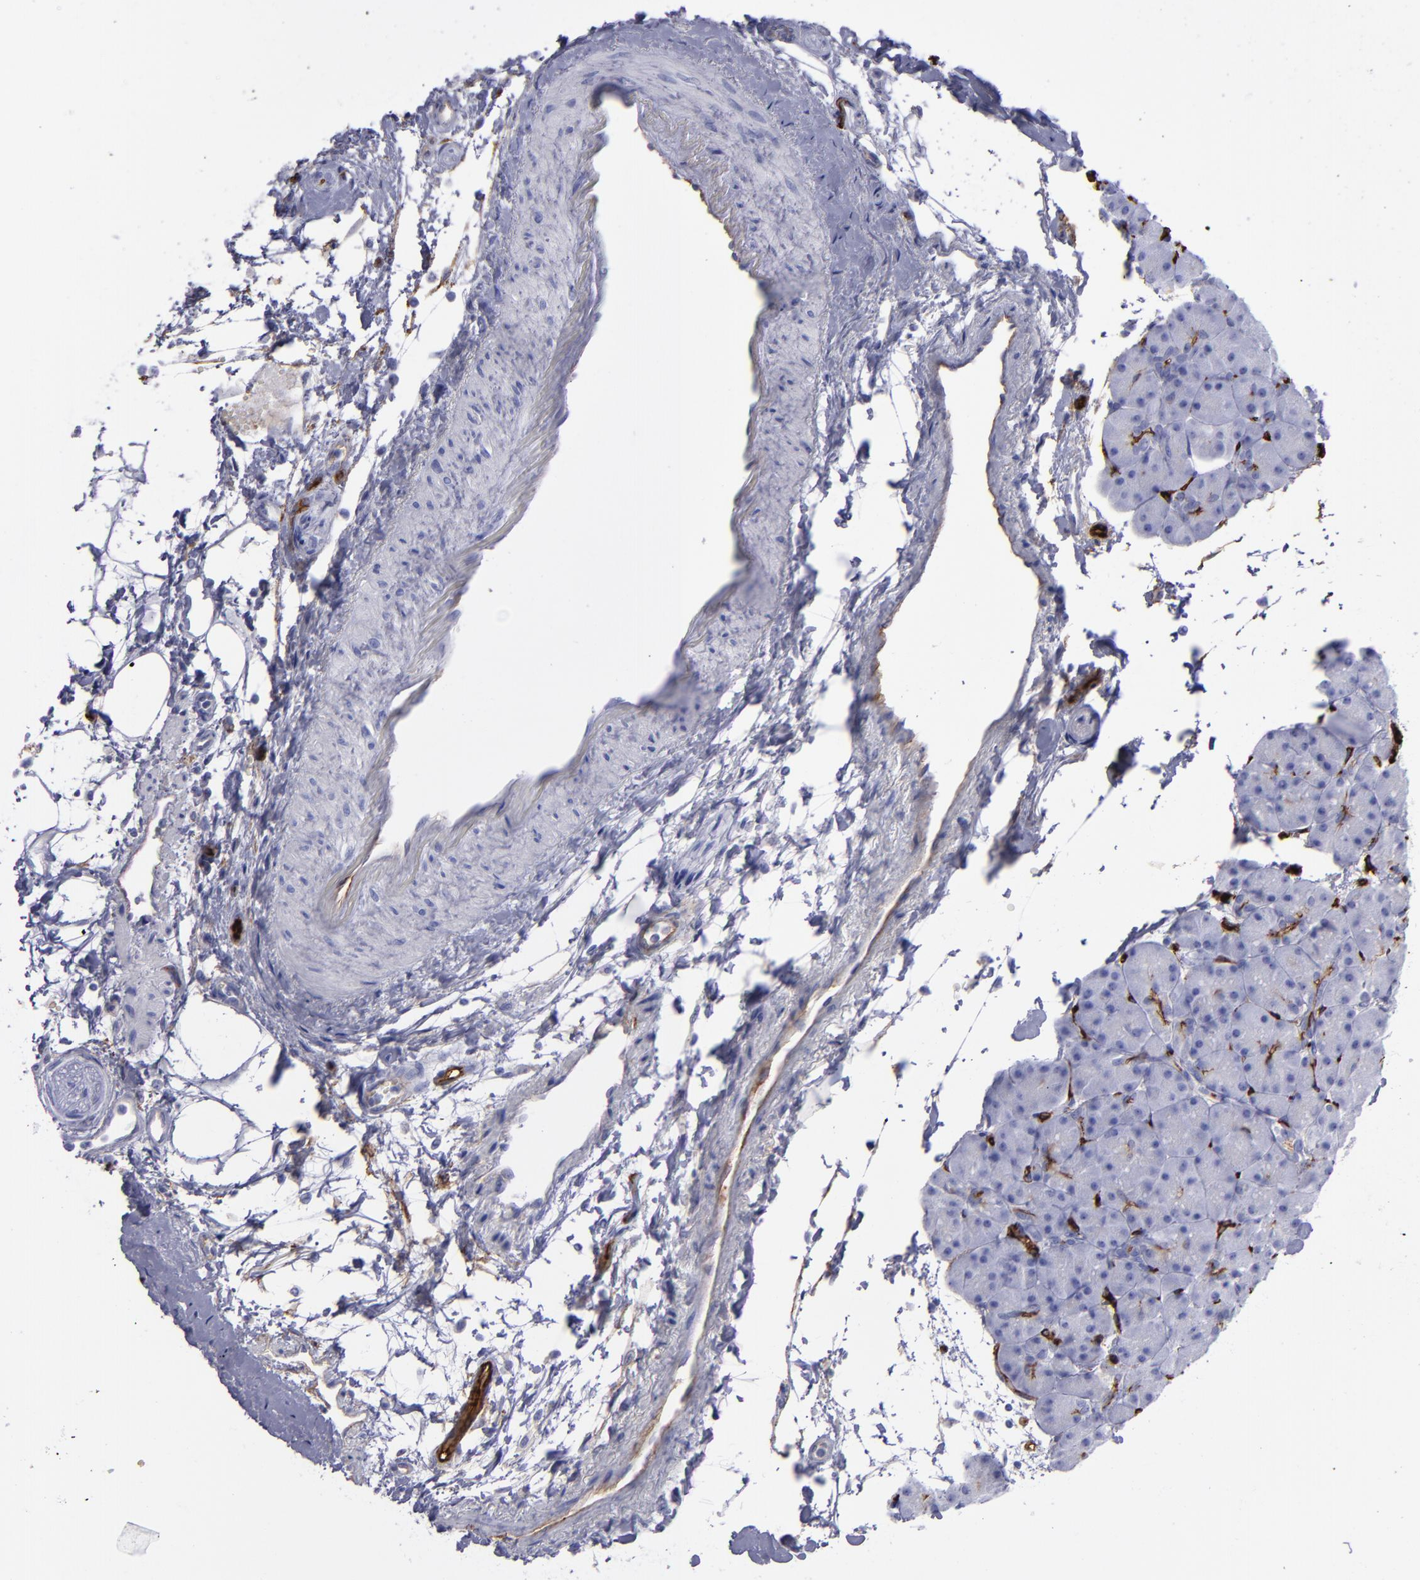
{"staining": {"intensity": "negative", "quantity": "none", "location": "none"}, "tissue": "pancreas", "cell_type": "Exocrine glandular cells", "image_type": "normal", "snomed": [{"axis": "morphology", "description": "Normal tissue, NOS"}, {"axis": "topography", "description": "Pancreas"}], "caption": "Human pancreas stained for a protein using immunohistochemistry reveals no staining in exocrine glandular cells.", "gene": "ACE", "patient": {"sex": "male", "age": 66}}